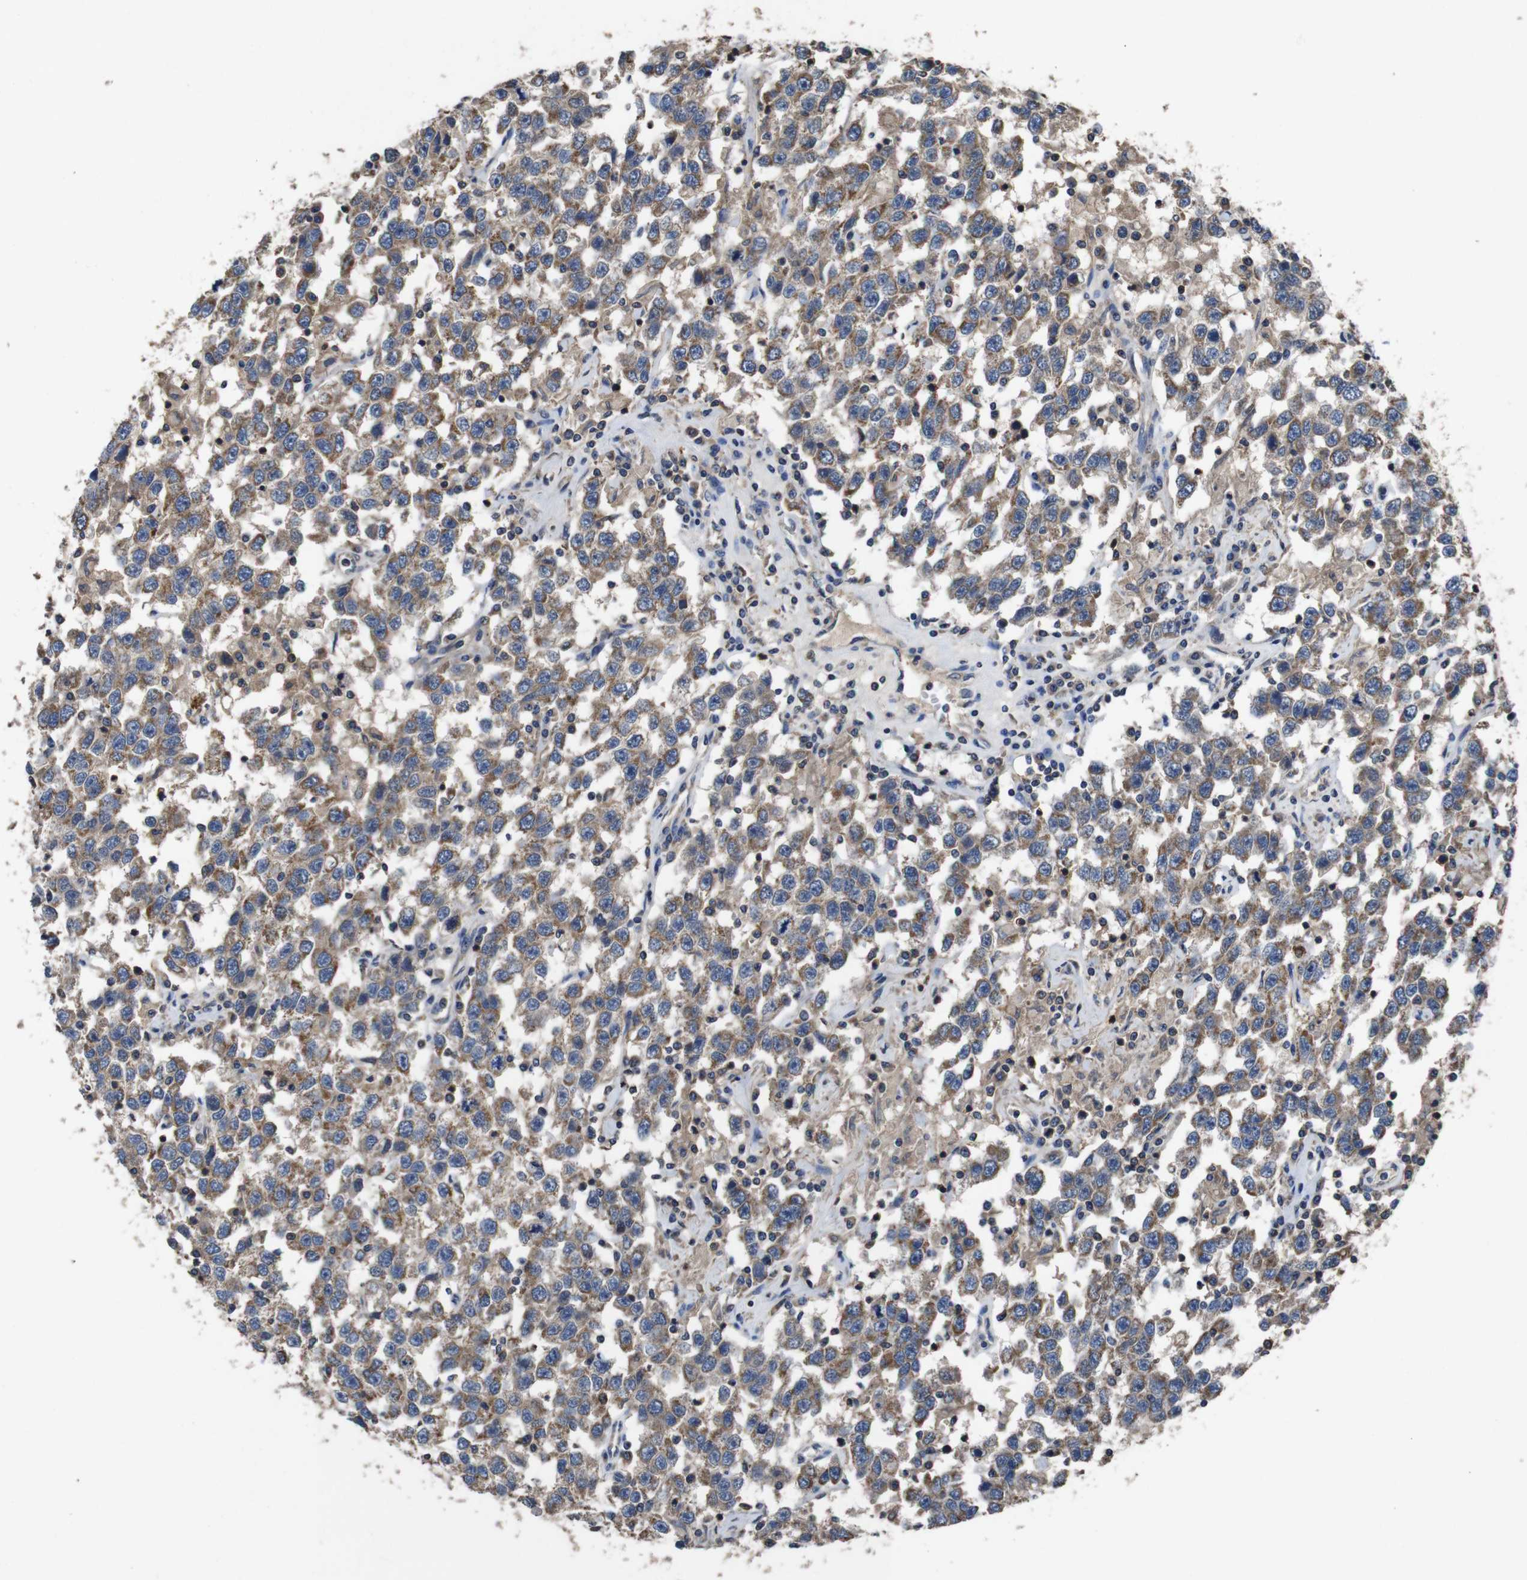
{"staining": {"intensity": "moderate", "quantity": ">75%", "location": "cytoplasmic/membranous"}, "tissue": "testis cancer", "cell_type": "Tumor cells", "image_type": "cancer", "snomed": [{"axis": "morphology", "description": "Seminoma, NOS"}, {"axis": "topography", "description": "Testis"}], "caption": "A high-resolution micrograph shows IHC staining of testis cancer, which displays moderate cytoplasmic/membranous staining in approximately >75% of tumor cells.", "gene": "GLIPR1", "patient": {"sex": "male", "age": 41}}